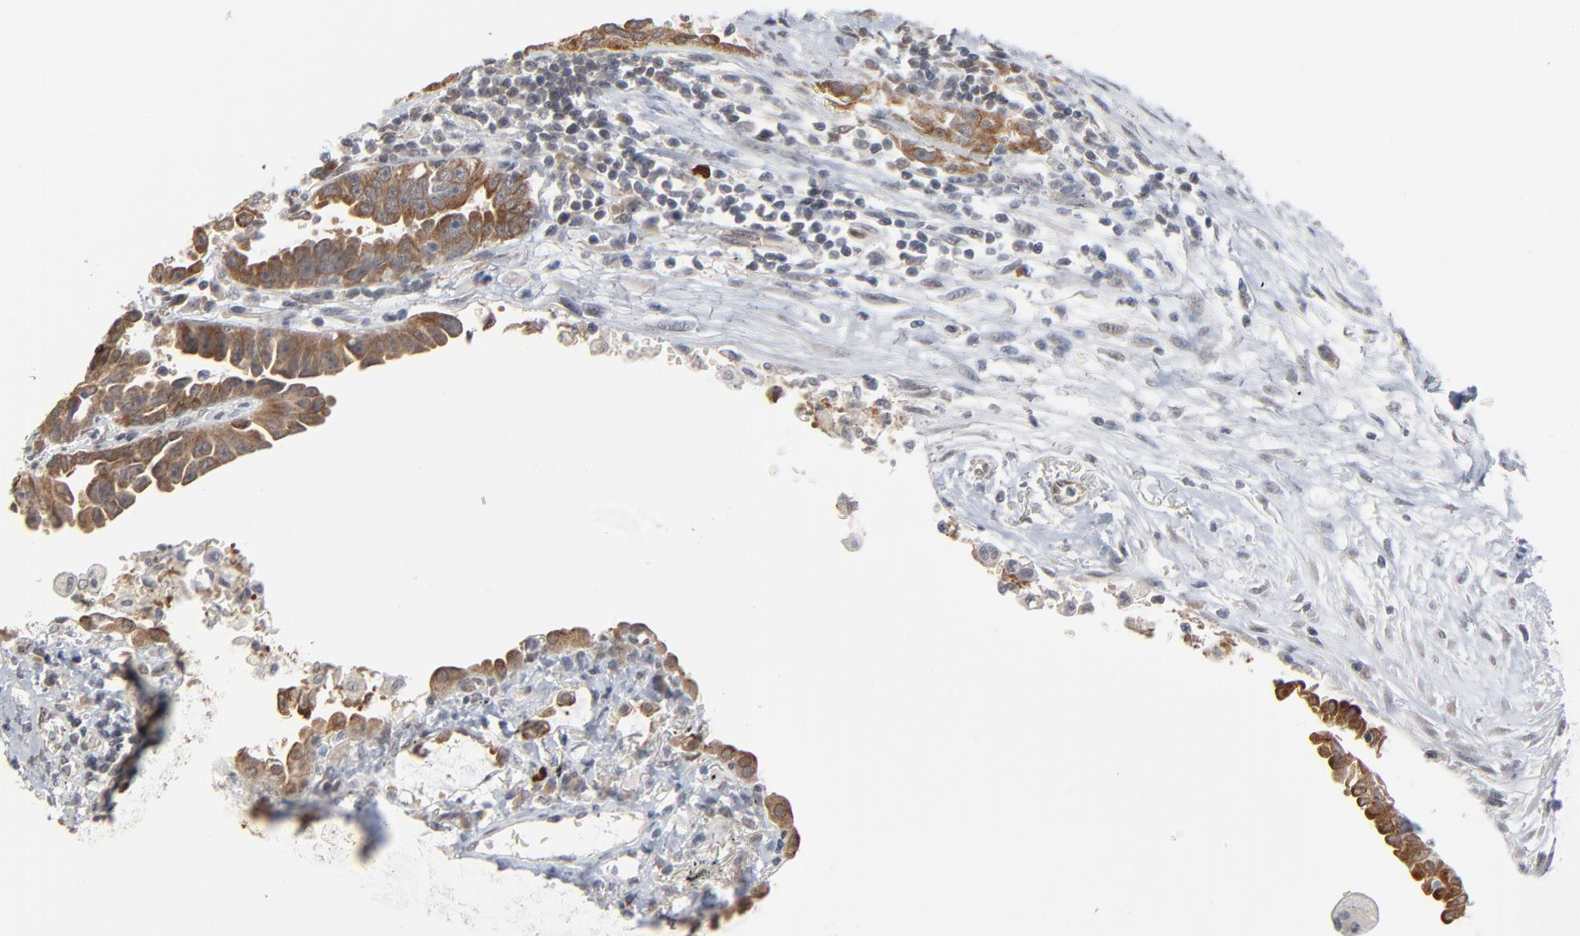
{"staining": {"intensity": "moderate", "quantity": ">75%", "location": "cytoplasmic/membranous"}, "tissue": "lung cancer", "cell_type": "Tumor cells", "image_type": "cancer", "snomed": [{"axis": "morphology", "description": "Adenocarcinoma, NOS"}, {"axis": "topography", "description": "Lung"}], "caption": "This is a micrograph of immunohistochemistry (IHC) staining of adenocarcinoma (lung), which shows moderate staining in the cytoplasmic/membranous of tumor cells.", "gene": "ITPR3", "patient": {"sex": "female", "age": 64}}